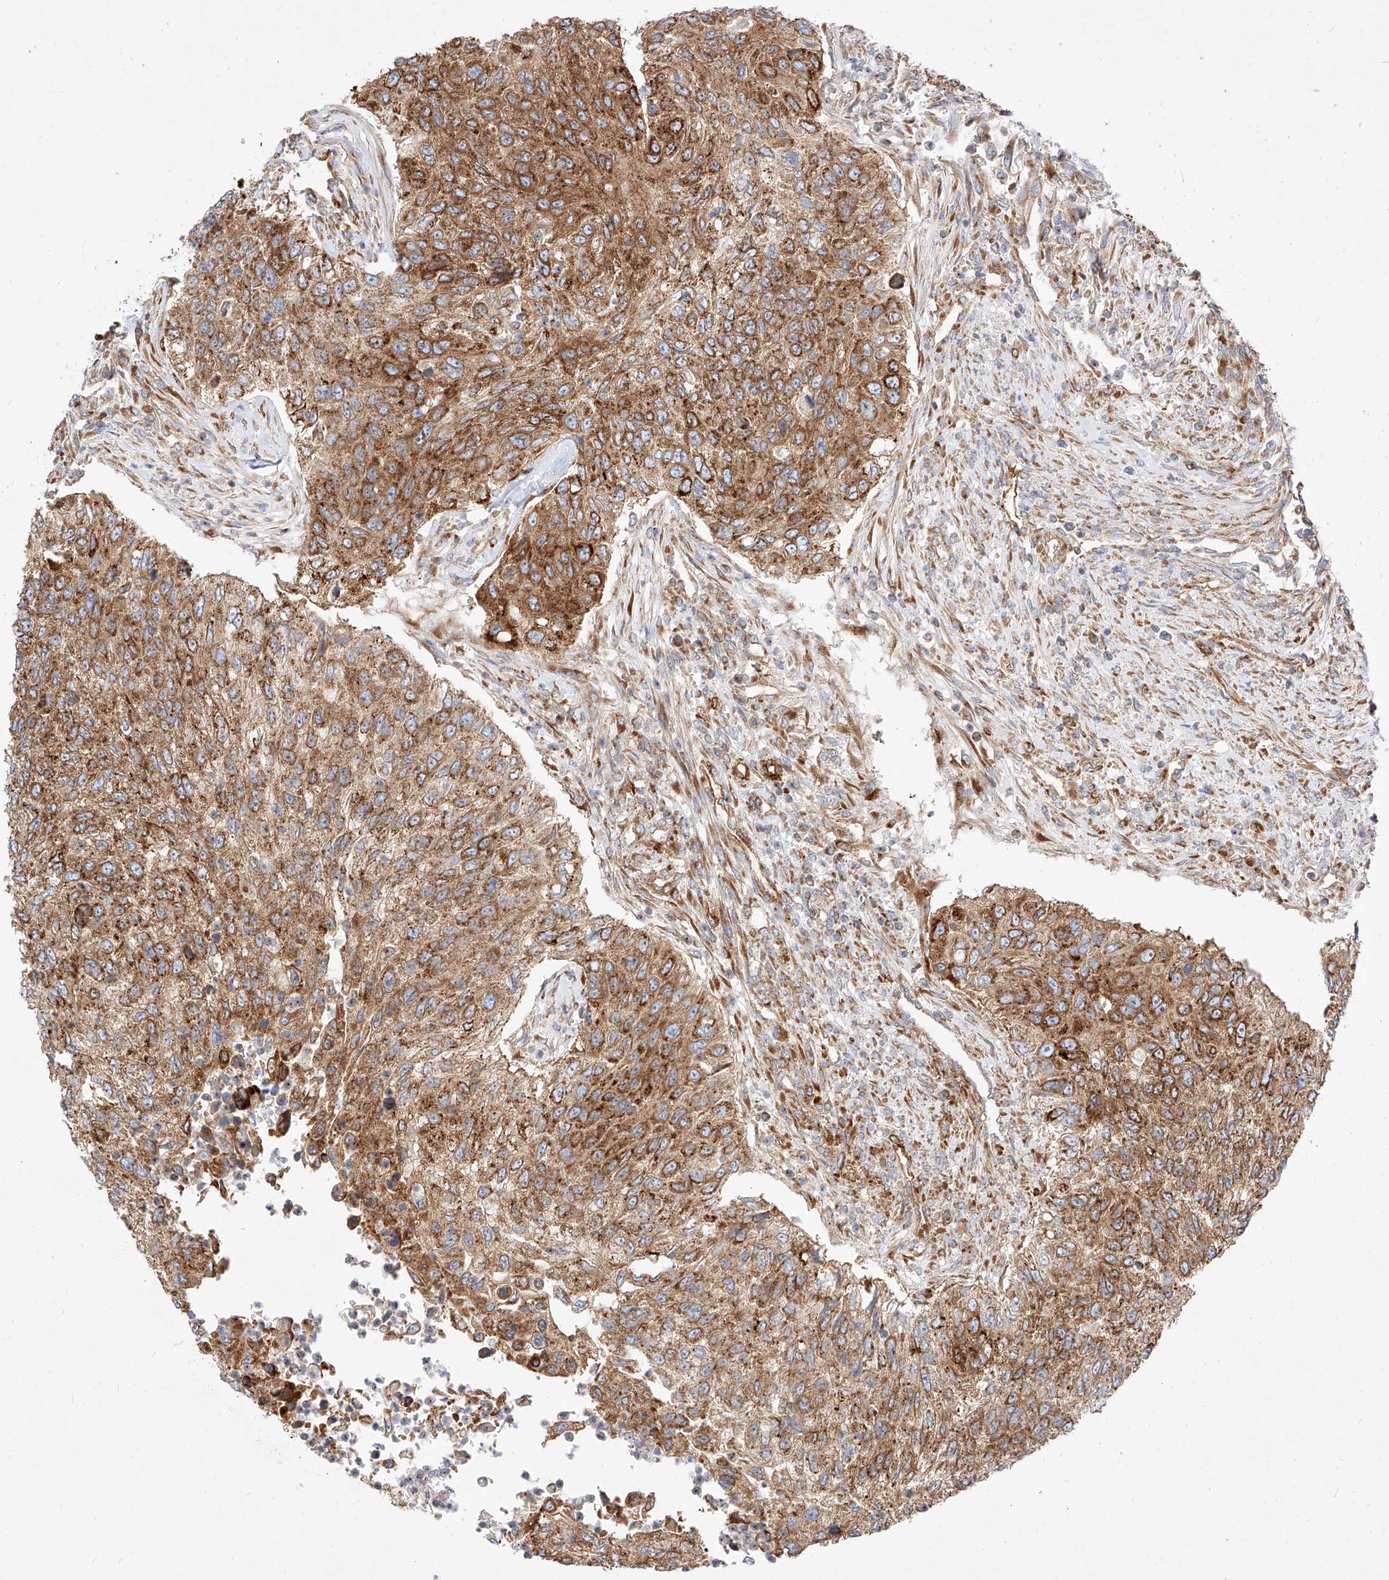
{"staining": {"intensity": "strong", "quantity": ">75%", "location": "cytoplasmic/membranous"}, "tissue": "urothelial cancer", "cell_type": "Tumor cells", "image_type": "cancer", "snomed": [{"axis": "morphology", "description": "Urothelial carcinoma, High grade"}, {"axis": "topography", "description": "Urinary bladder"}], "caption": "The photomicrograph displays a brown stain indicating the presence of a protein in the cytoplasmic/membranous of tumor cells in high-grade urothelial carcinoma.", "gene": "CSGALNACT2", "patient": {"sex": "female", "age": 60}}